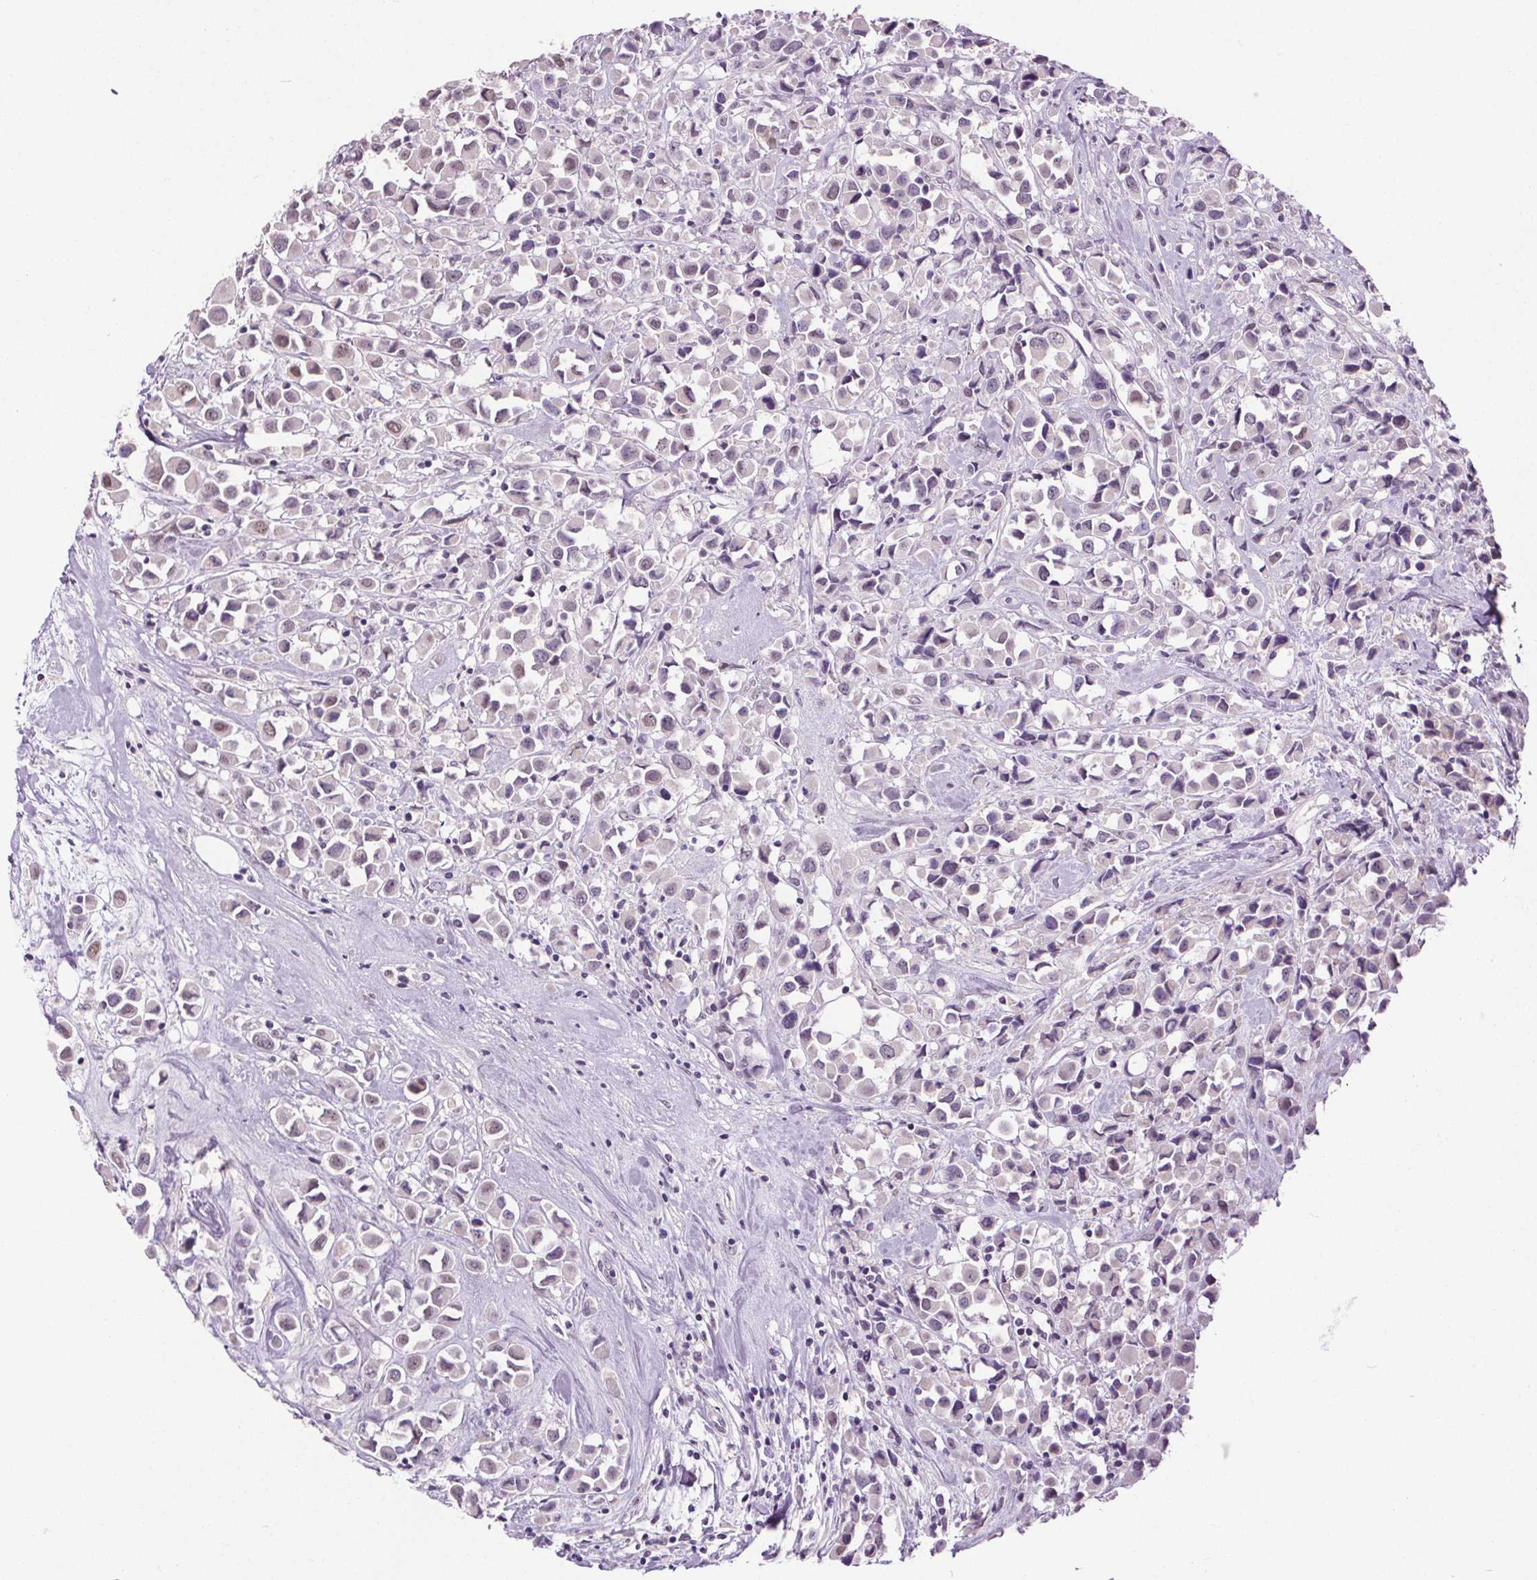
{"staining": {"intensity": "negative", "quantity": "none", "location": "none"}, "tissue": "breast cancer", "cell_type": "Tumor cells", "image_type": "cancer", "snomed": [{"axis": "morphology", "description": "Duct carcinoma"}, {"axis": "topography", "description": "Breast"}], "caption": "Tumor cells are negative for protein expression in human infiltrating ductal carcinoma (breast).", "gene": "SLC2A9", "patient": {"sex": "female", "age": 61}}